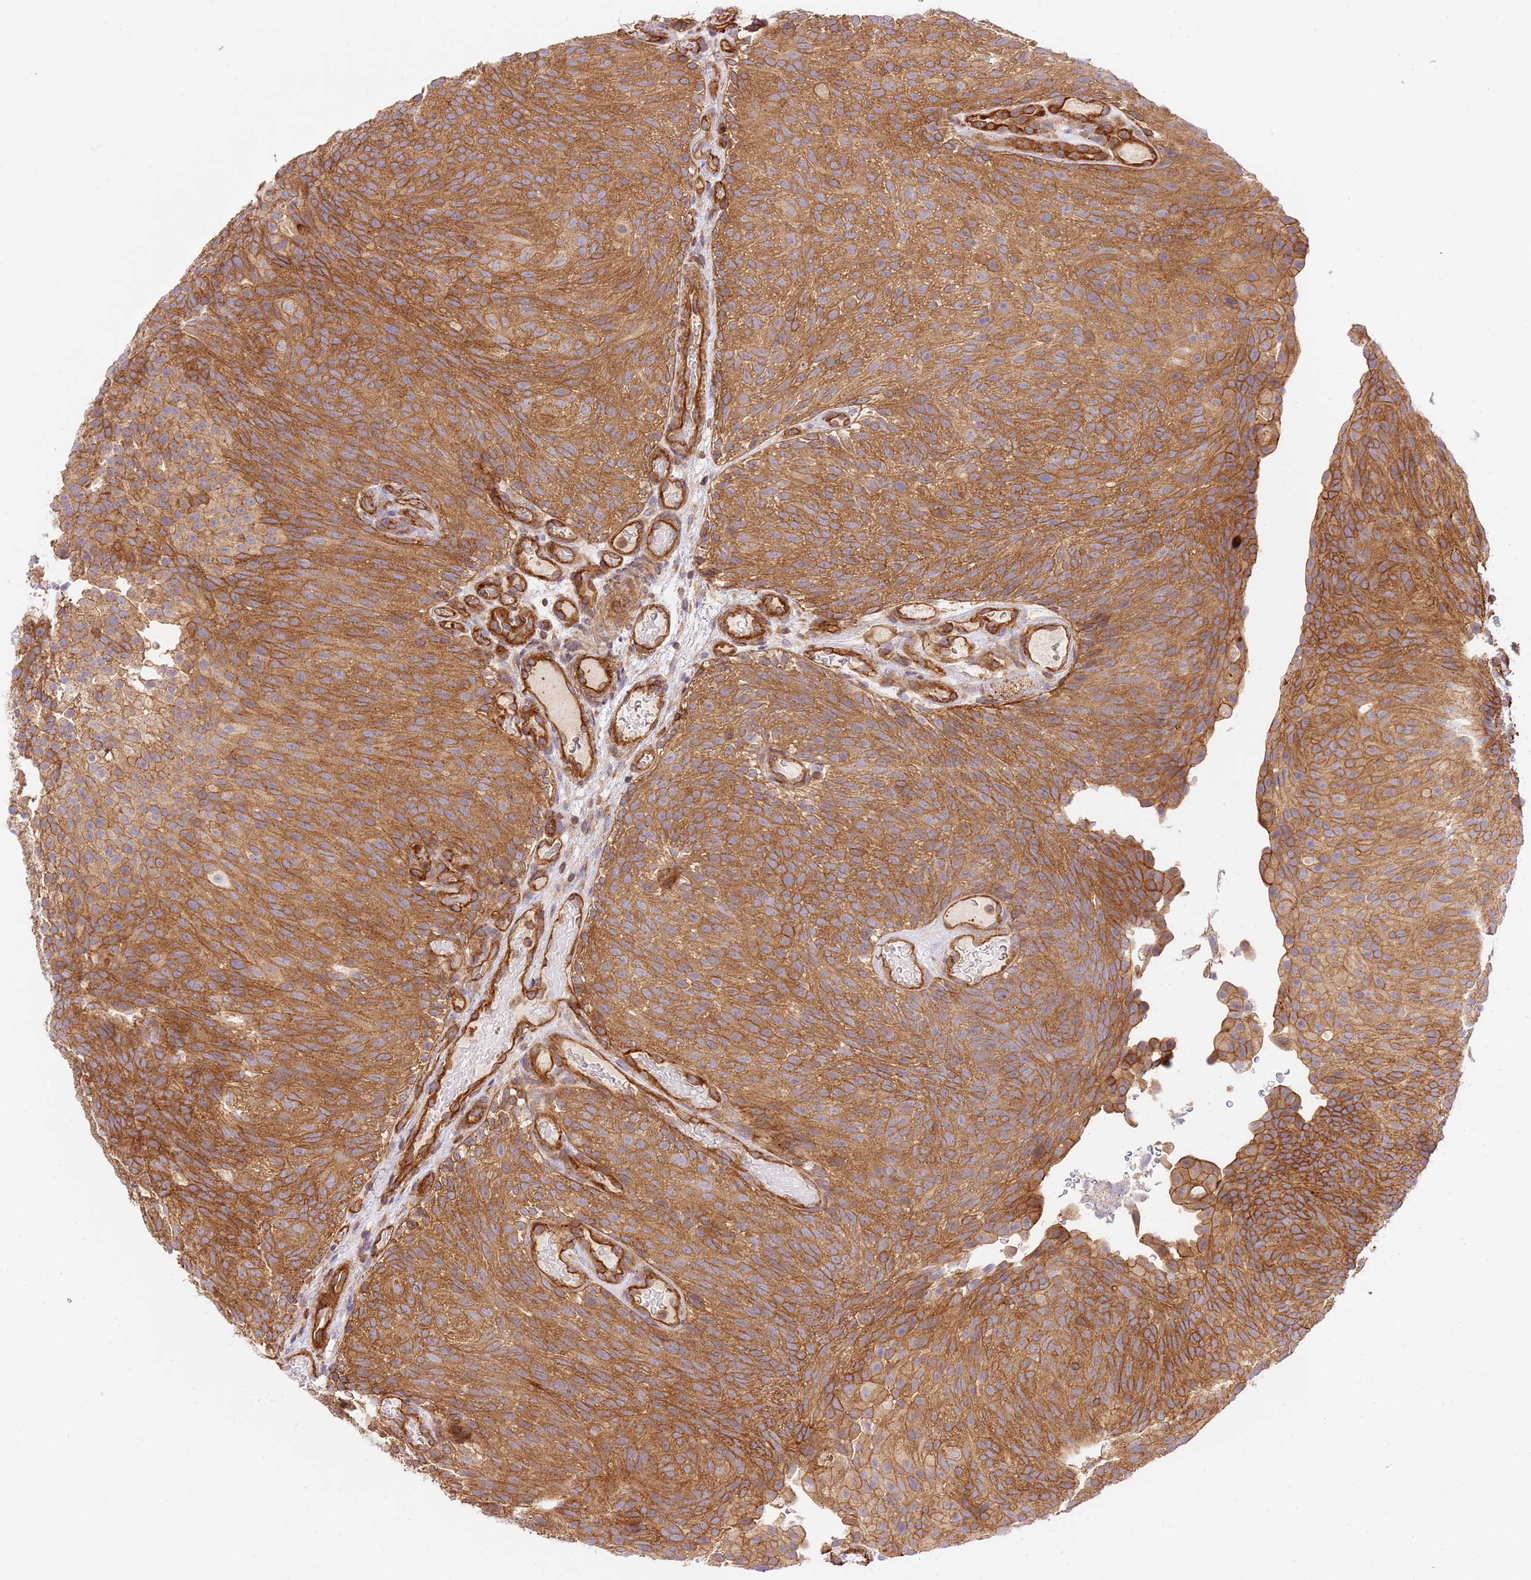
{"staining": {"intensity": "strong", "quantity": ">75%", "location": "cytoplasmic/membranous"}, "tissue": "urothelial cancer", "cell_type": "Tumor cells", "image_type": "cancer", "snomed": [{"axis": "morphology", "description": "Urothelial carcinoma, Low grade"}, {"axis": "topography", "description": "Urinary bladder"}], "caption": "Brown immunohistochemical staining in human urothelial carcinoma (low-grade) shows strong cytoplasmic/membranous staining in about >75% of tumor cells.", "gene": "EFCAB8", "patient": {"sex": "male", "age": 78}}